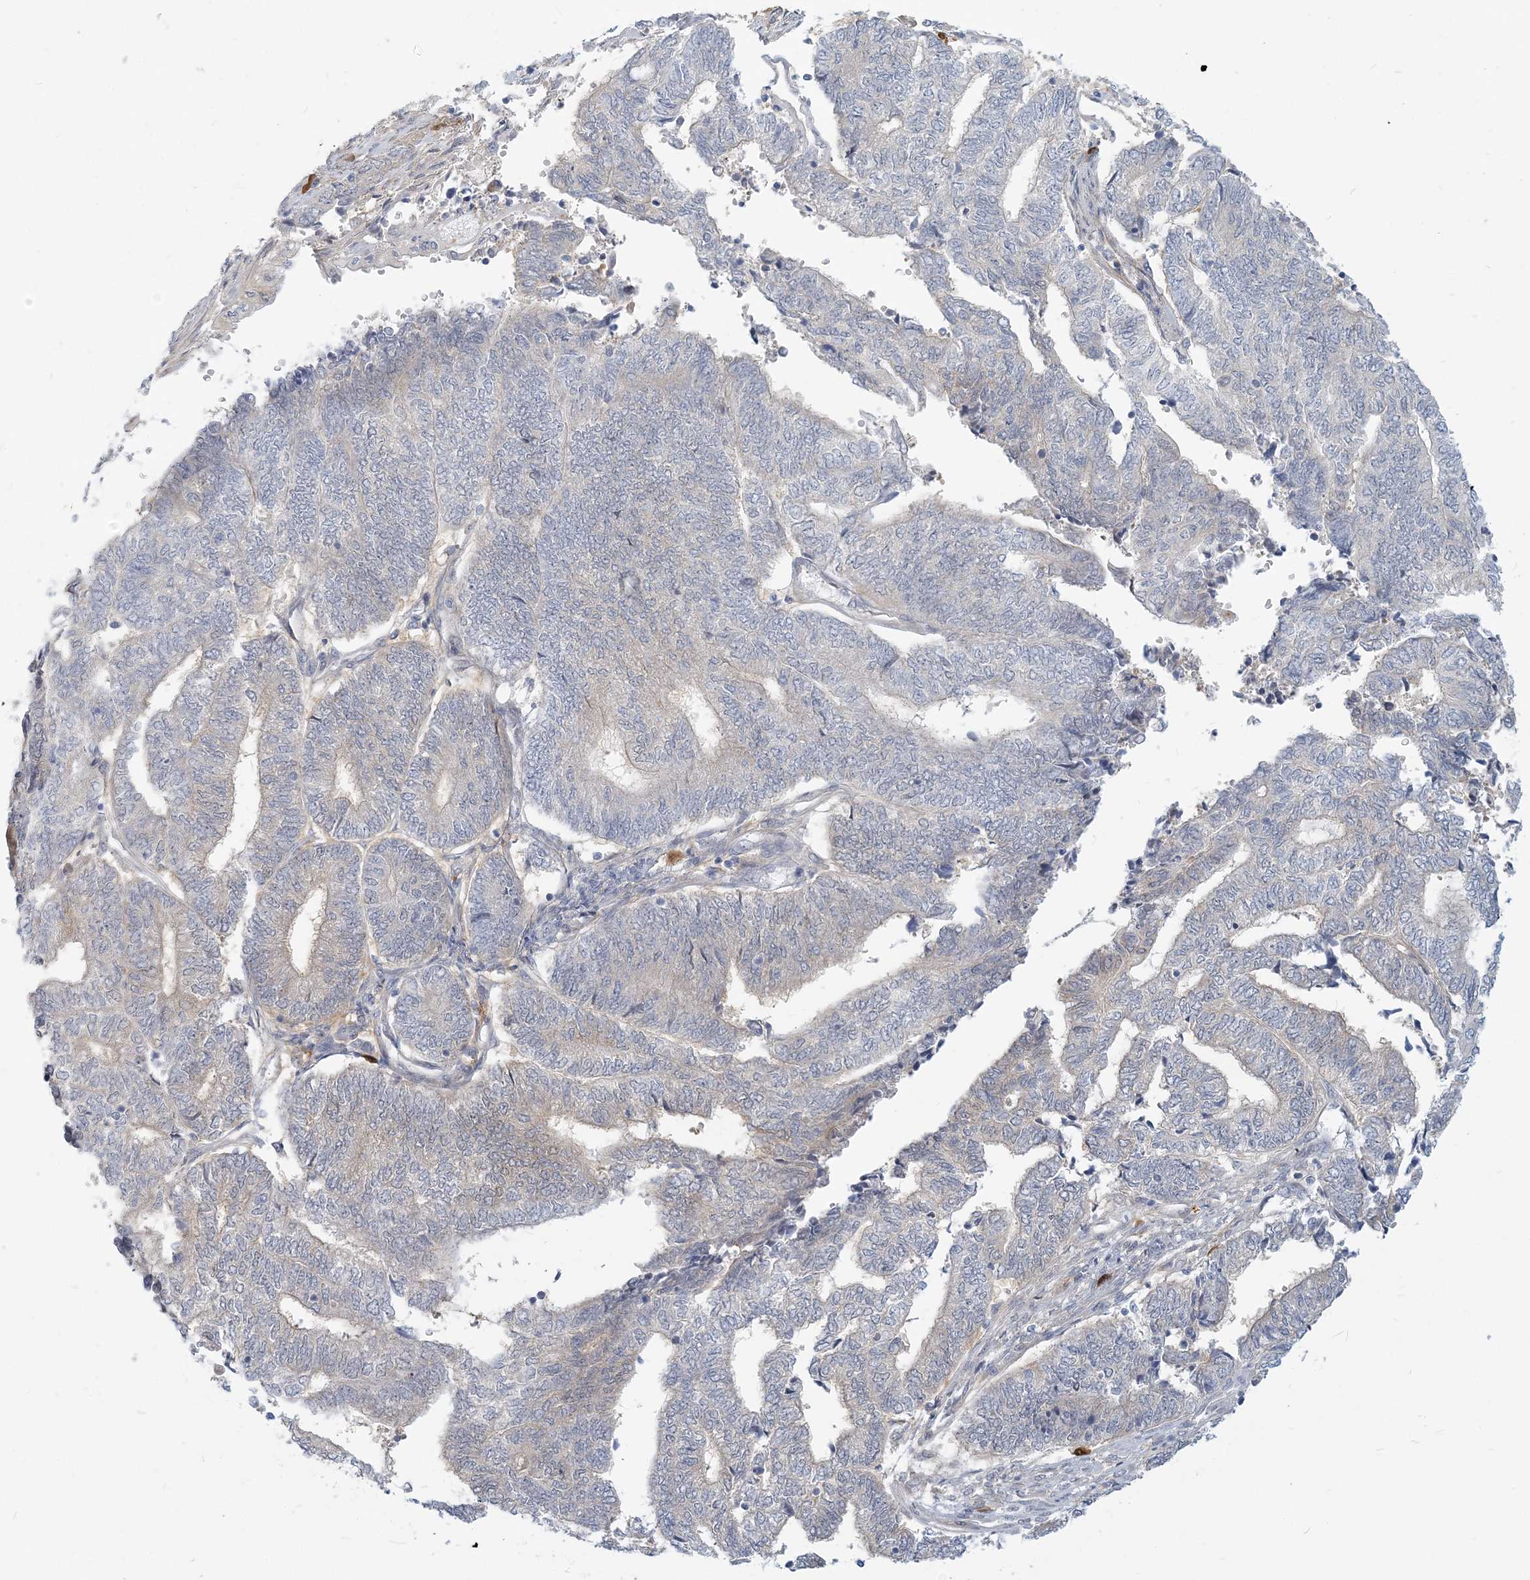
{"staining": {"intensity": "negative", "quantity": "none", "location": "none"}, "tissue": "endometrial cancer", "cell_type": "Tumor cells", "image_type": "cancer", "snomed": [{"axis": "morphology", "description": "Adenocarcinoma, NOS"}, {"axis": "topography", "description": "Uterus"}, {"axis": "topography", "description": "Endometrium"}], "caption": "An image of endometrial cancer stained for a protein shows no brown staining in tumor cells.", "gene": "GMPPA", "patient": {"sex": "female", "age": 70}}